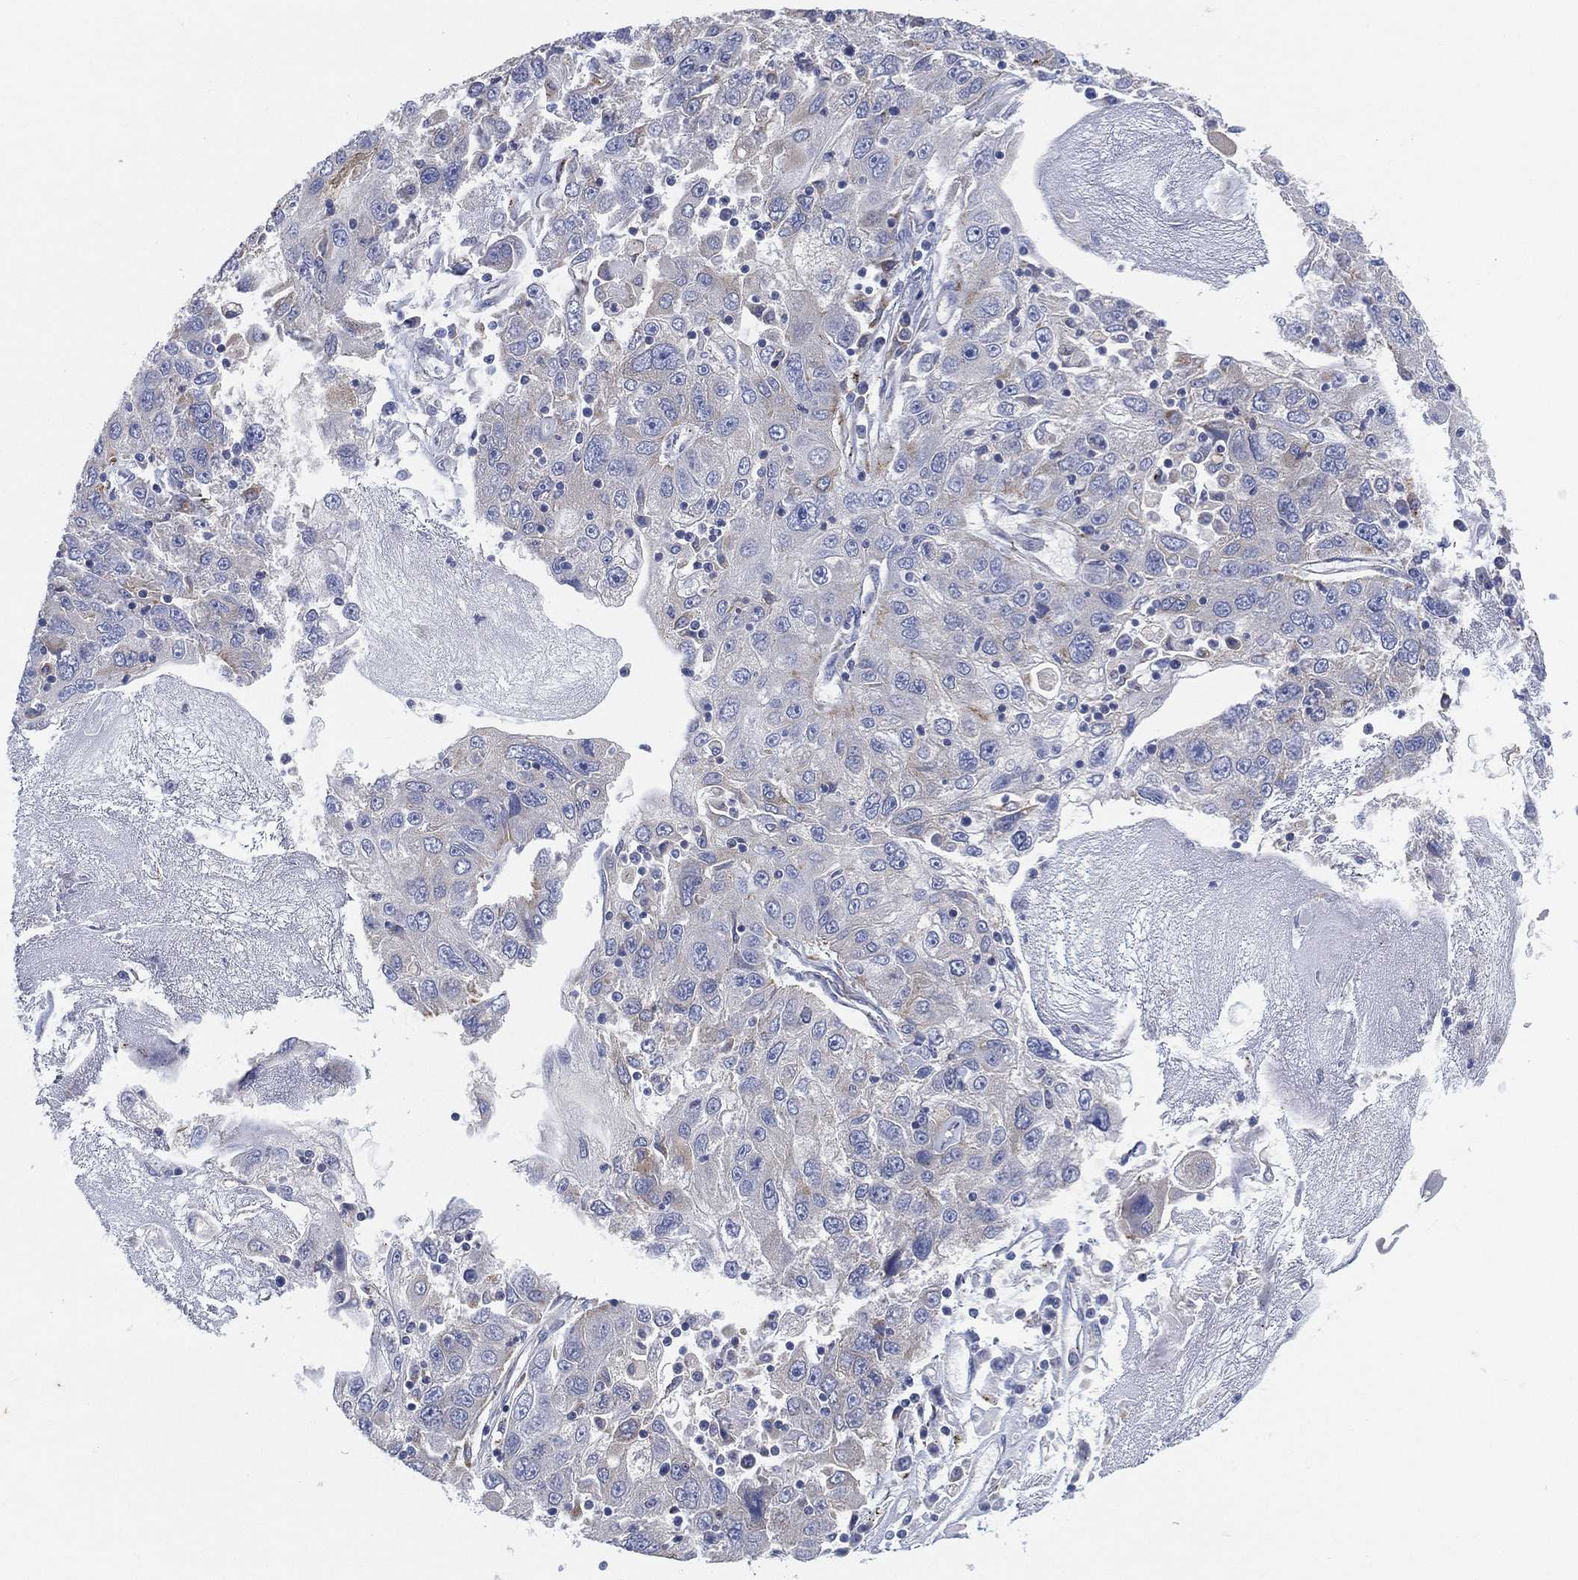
{"staining": {"intensity": "negative", "quantity": "none", "location": "none"}, "tissue": "stomach cancer", "cell_type": "Tumor cells", "image_type": "cancer", "snomed": [{"axis": "morphology", "description": "Adenocarcinoma, NOS"}, {"axis": "topography", "description": "Stomach"}], "caption": "Micrograph shows no protein positivity in tumor cells of stomach adenocarcinoma tissue.", "gene": "GALNS", "patient": {"sex": "male", "age": 56}}